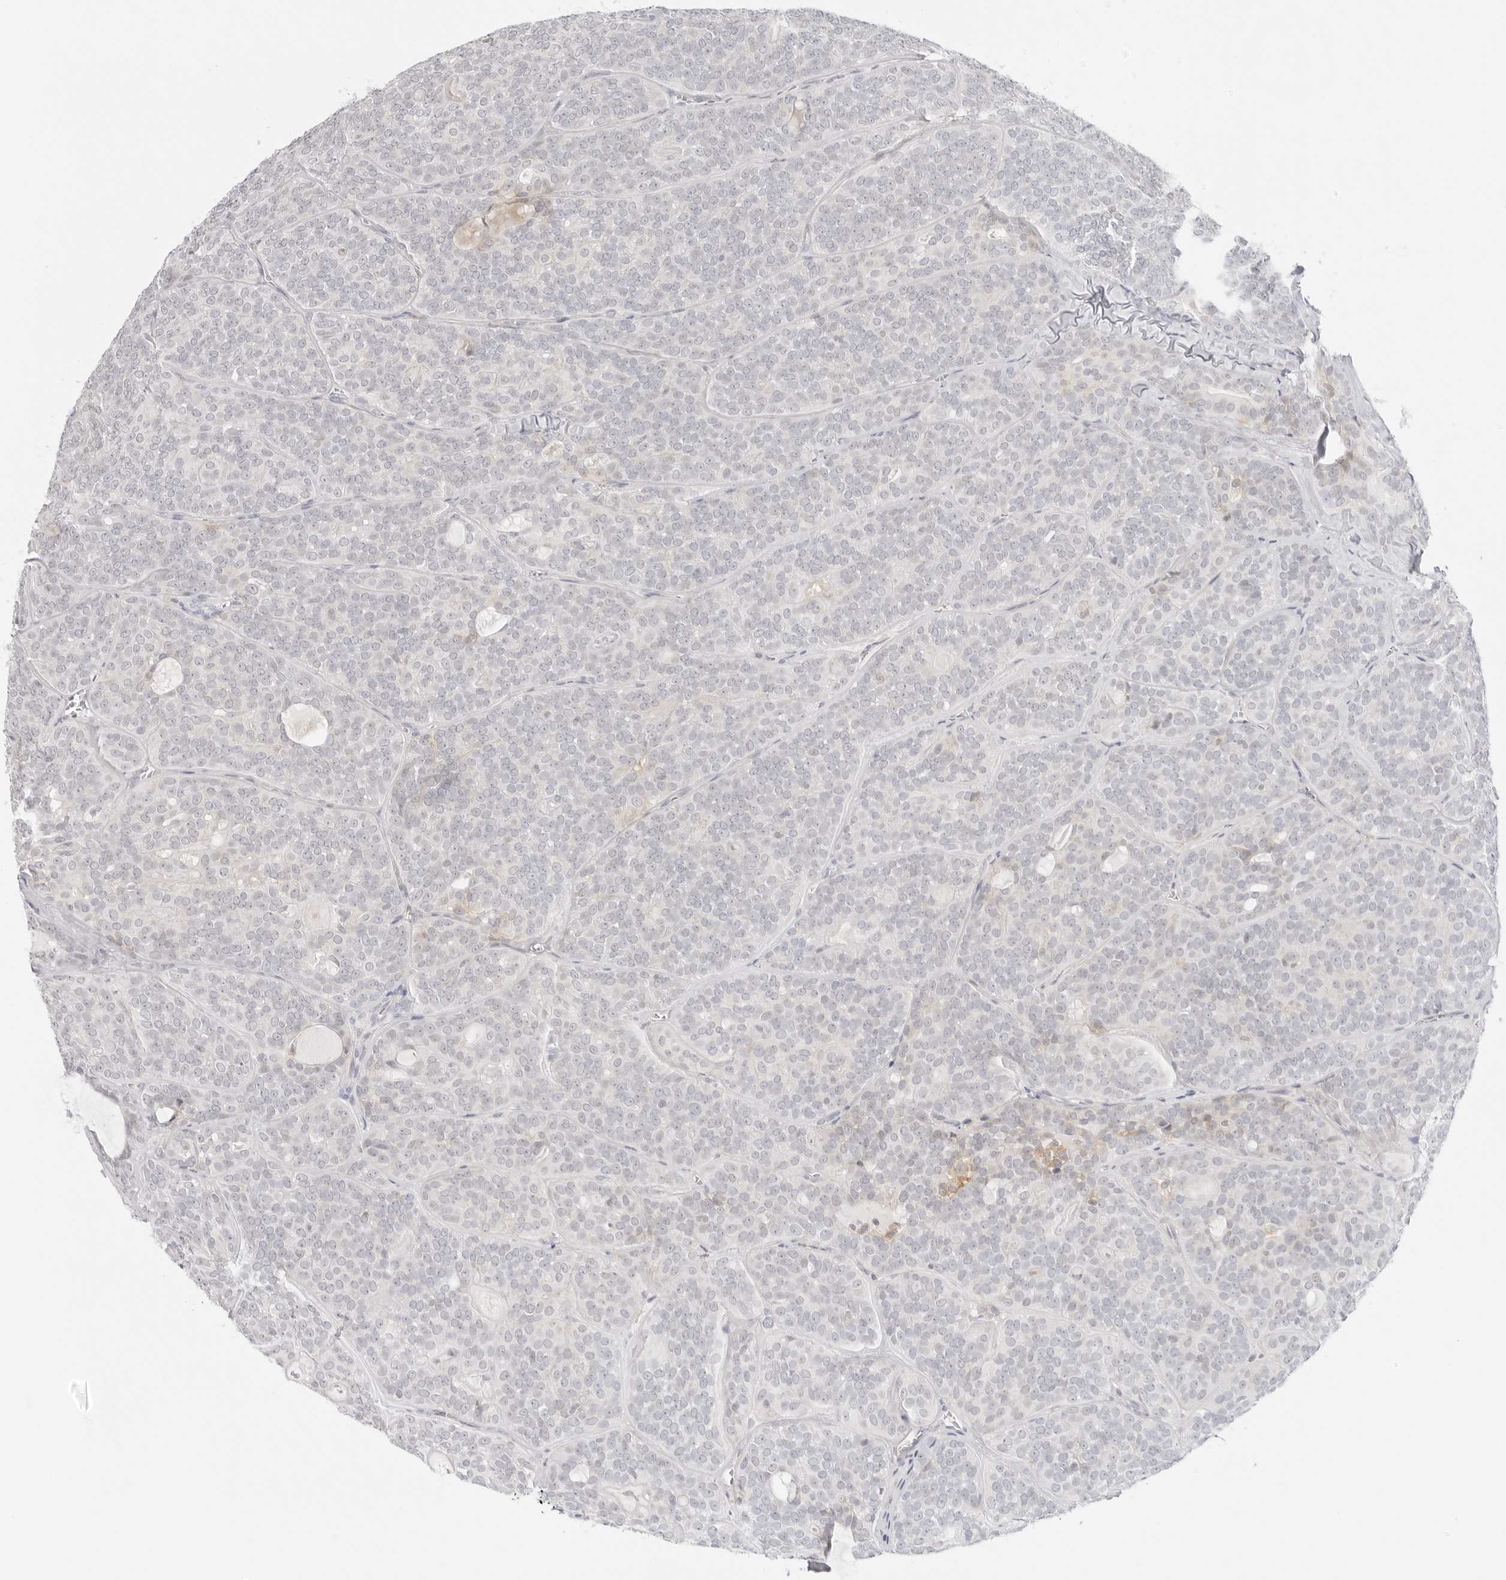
{"staining": {"intensity": "moderate", "quantity": "<25%", "location": "cytoplasmic/membranous"}, "tissue": "head and neck cancer", "cell_type": "Tumor cells", "image_type": "cancer", "snomed": [{"axis": "morphology", "description": "Adenocarcinoma, NOS"}, {"axis": "topography", "description": "Head-Neck"}], "caption": "Immunohistochemistry histopathology image of human head and neck cancer (adenocarcinoma) stained for a protein (brown), which displays low levels of moderate cytoplasmic/membranous positivity in about <25% of tumor cells.", "gene": "TNFRSF14", "patient": {"sex": "male", "age": 66}}